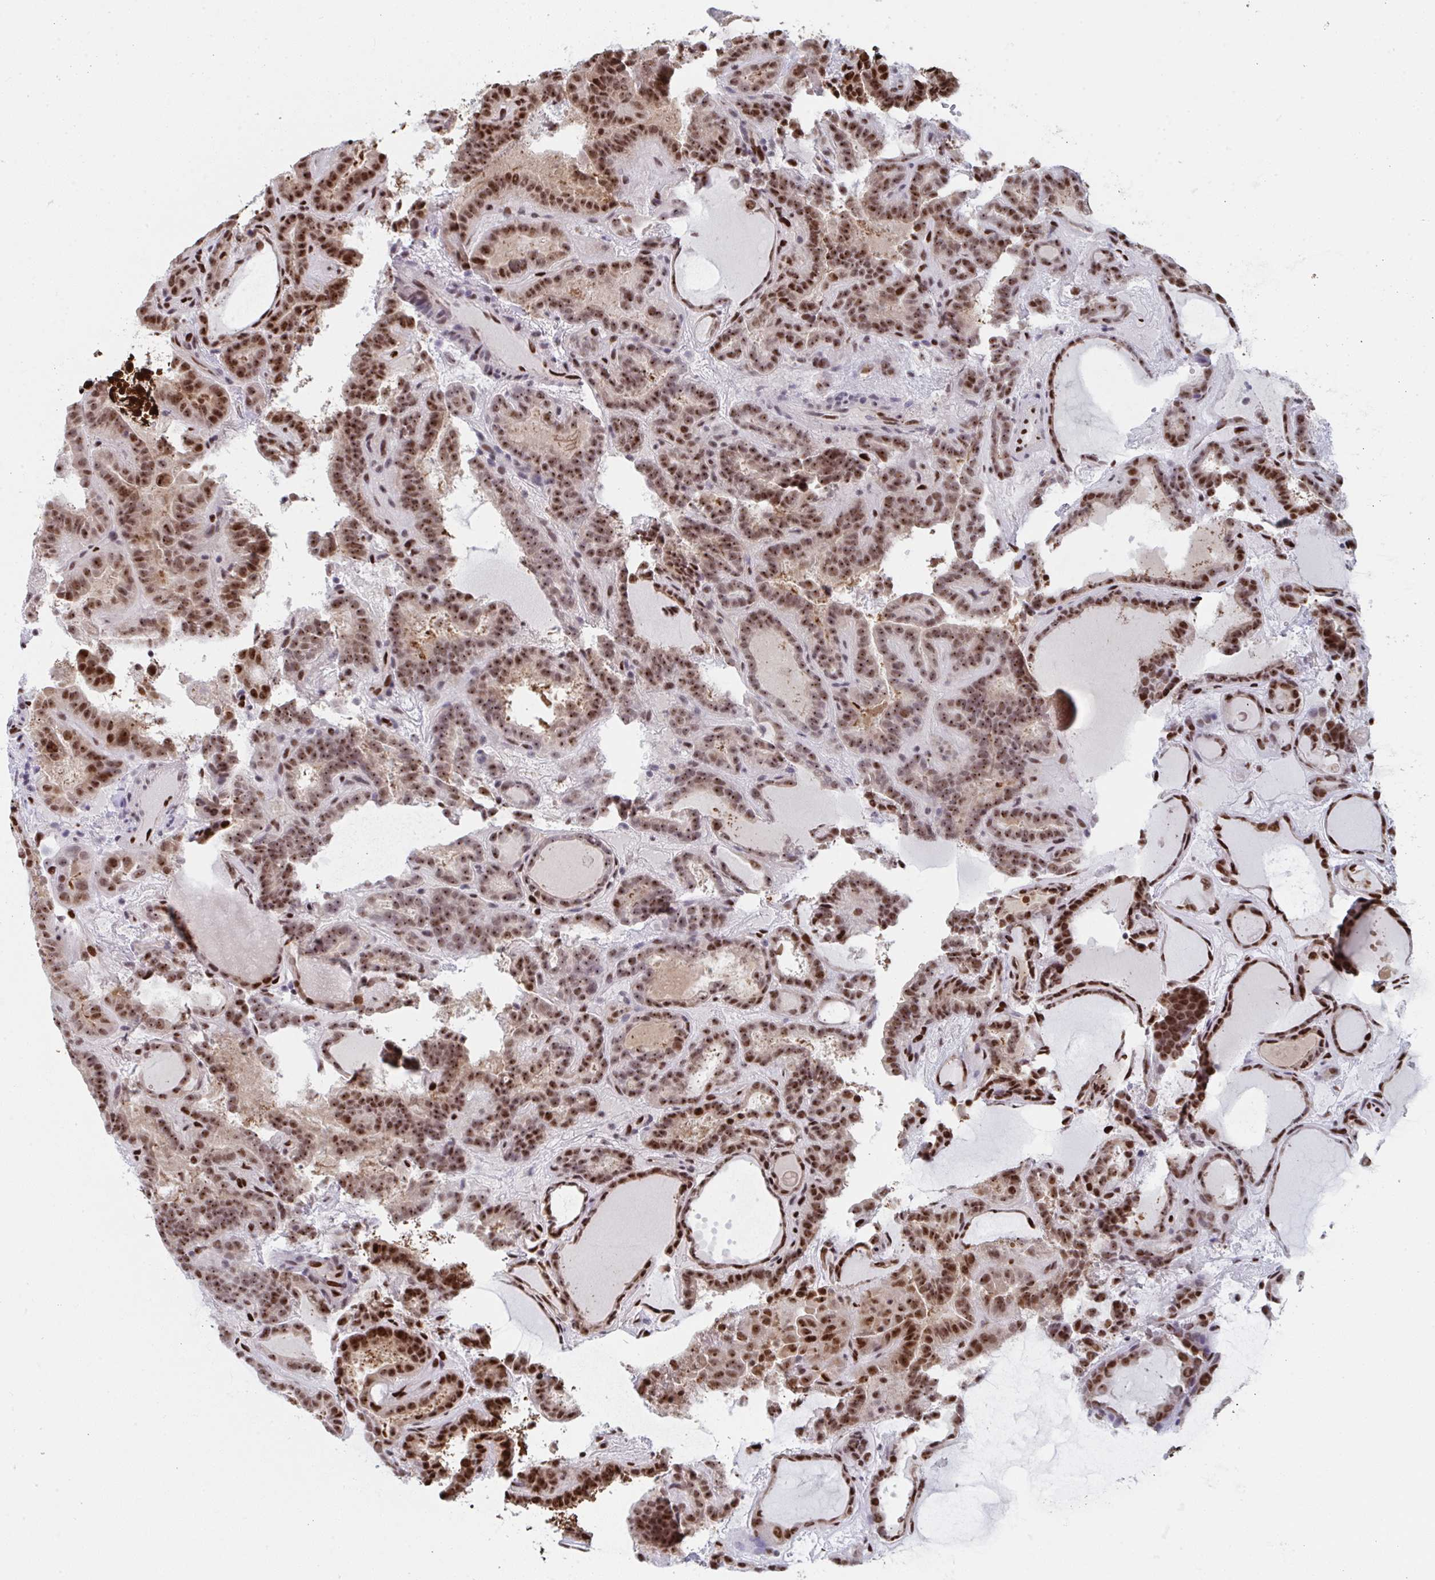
{"staining": {"intensity": "moderate", "quantity": ">75%", "location": "nuclear"}, "tissue": "thyroid cancer", "cell_type": "Tumor cells", "image_type": "cancer", "snomed": [{"axis": "morphology", "description": "Papillary adenocarcinoma, NOS"}, {"axis": "topography", "description": "Thyroid gland"}], "caption": "This photomicrograph shows thyroid cancer (papillary adenocarcinoma) stained with immunohistochemistry (IHC) to label a protein in brown. The nuclear of tumor cells show moderate positivity for the protein. Nuclei are counter-stained blue.", "gene": "GAR1", "patient": {"sex": "female", "age": 46}}